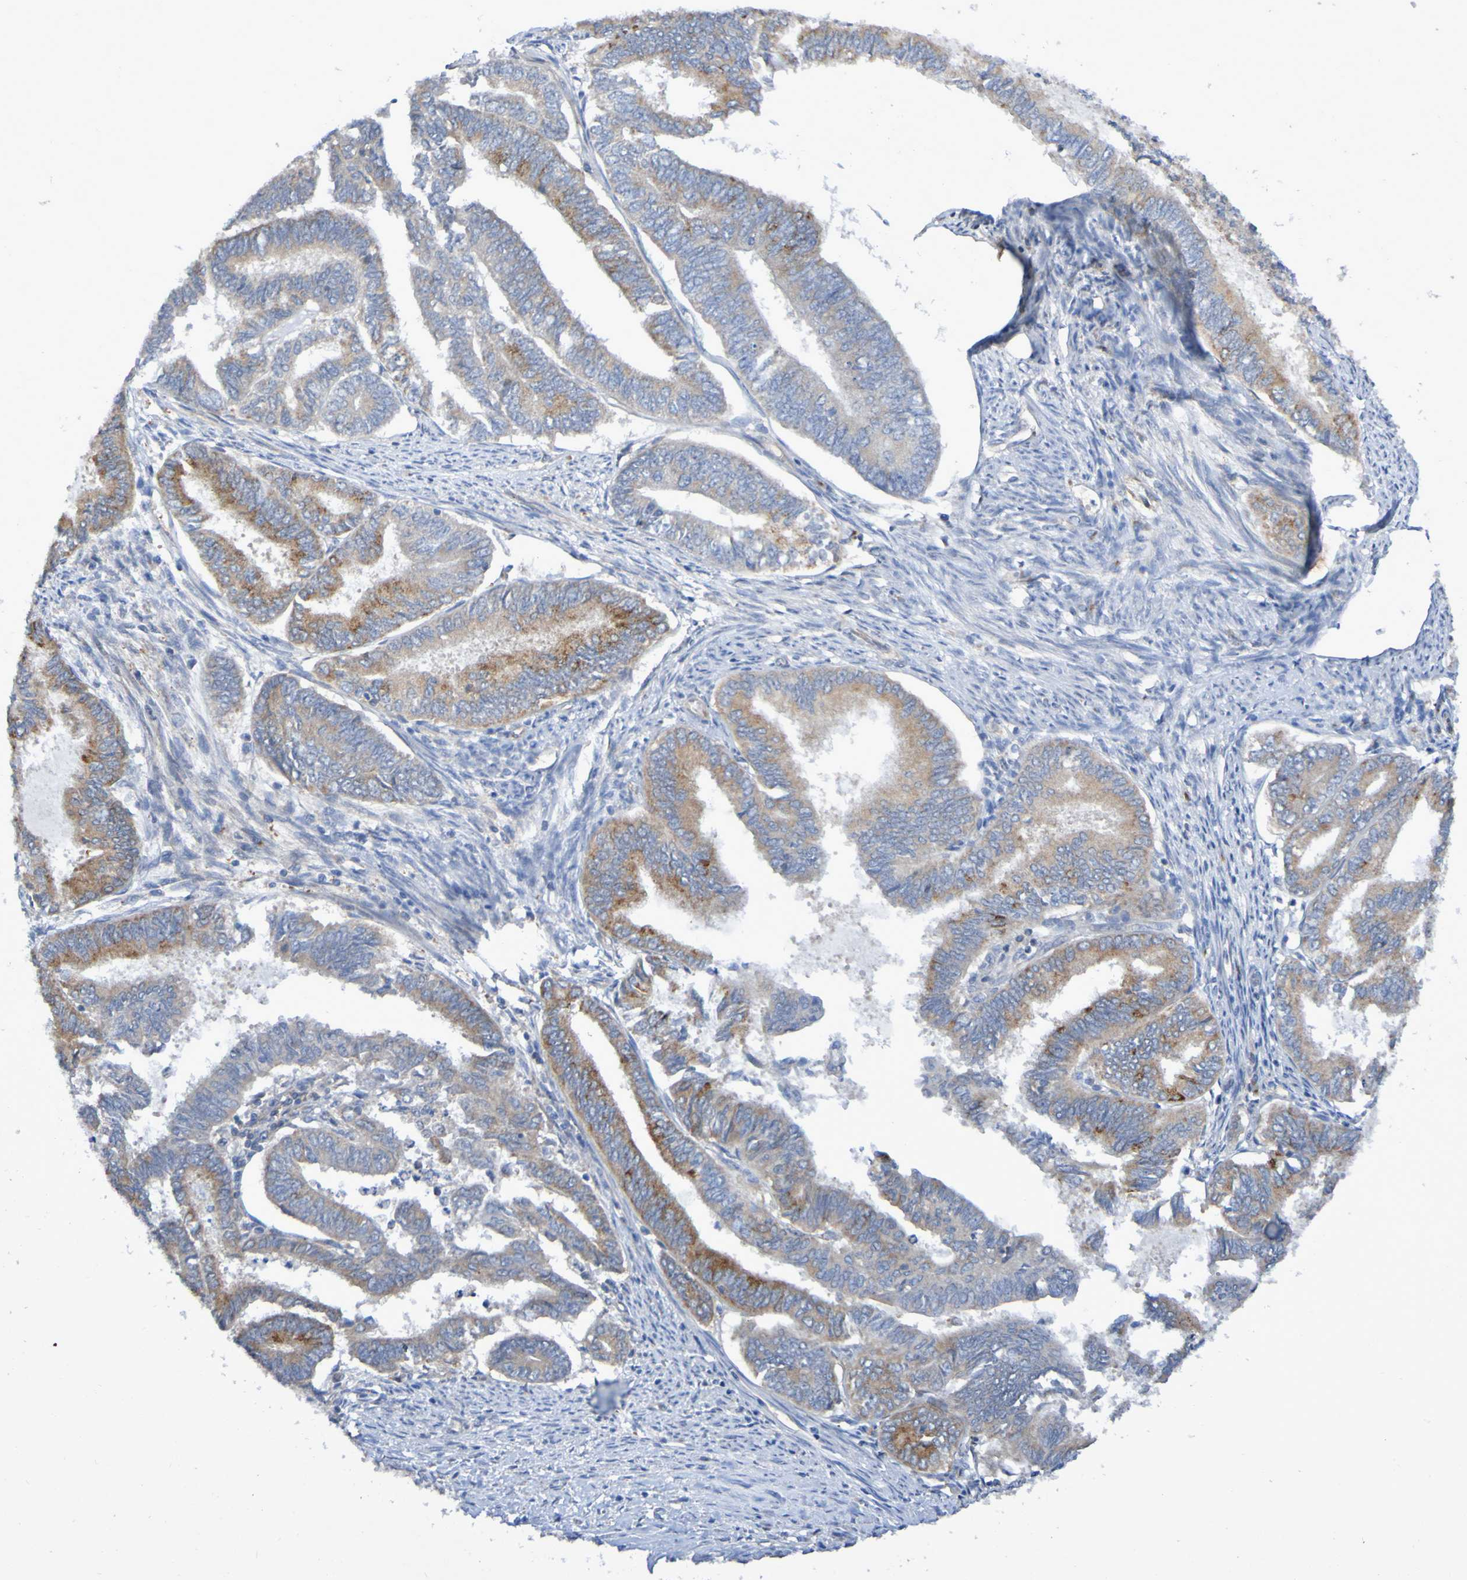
{"staining": {"intensity": "moderate", "quantity": ">75%", "location": "cytoplasmic/membranous"}, "tissue": "endometrial cancer", "cell_type": "Tumor cells", "image_type": "cancer", "snomed": [{"axis": "morphology", "description": "Adenocarcinoma, NOS"}, {"axis": "topography", "description": "Endometrium"}], "caption": "Immunohistochemistry (IHC) (DAB (3,3'-diaminobenzidine)) staining of endometrial cancer demonstrates moderate cytoplasmic/membranous protein positivity in approximately >75% of tumor cells. The staining is performed using DAB brown chromogen to label protein expression. The nuclei are counter-stained blue using hematoxylin.", "gene": "LMBRD2", "patient": {"sex": "female", "age": 86}}